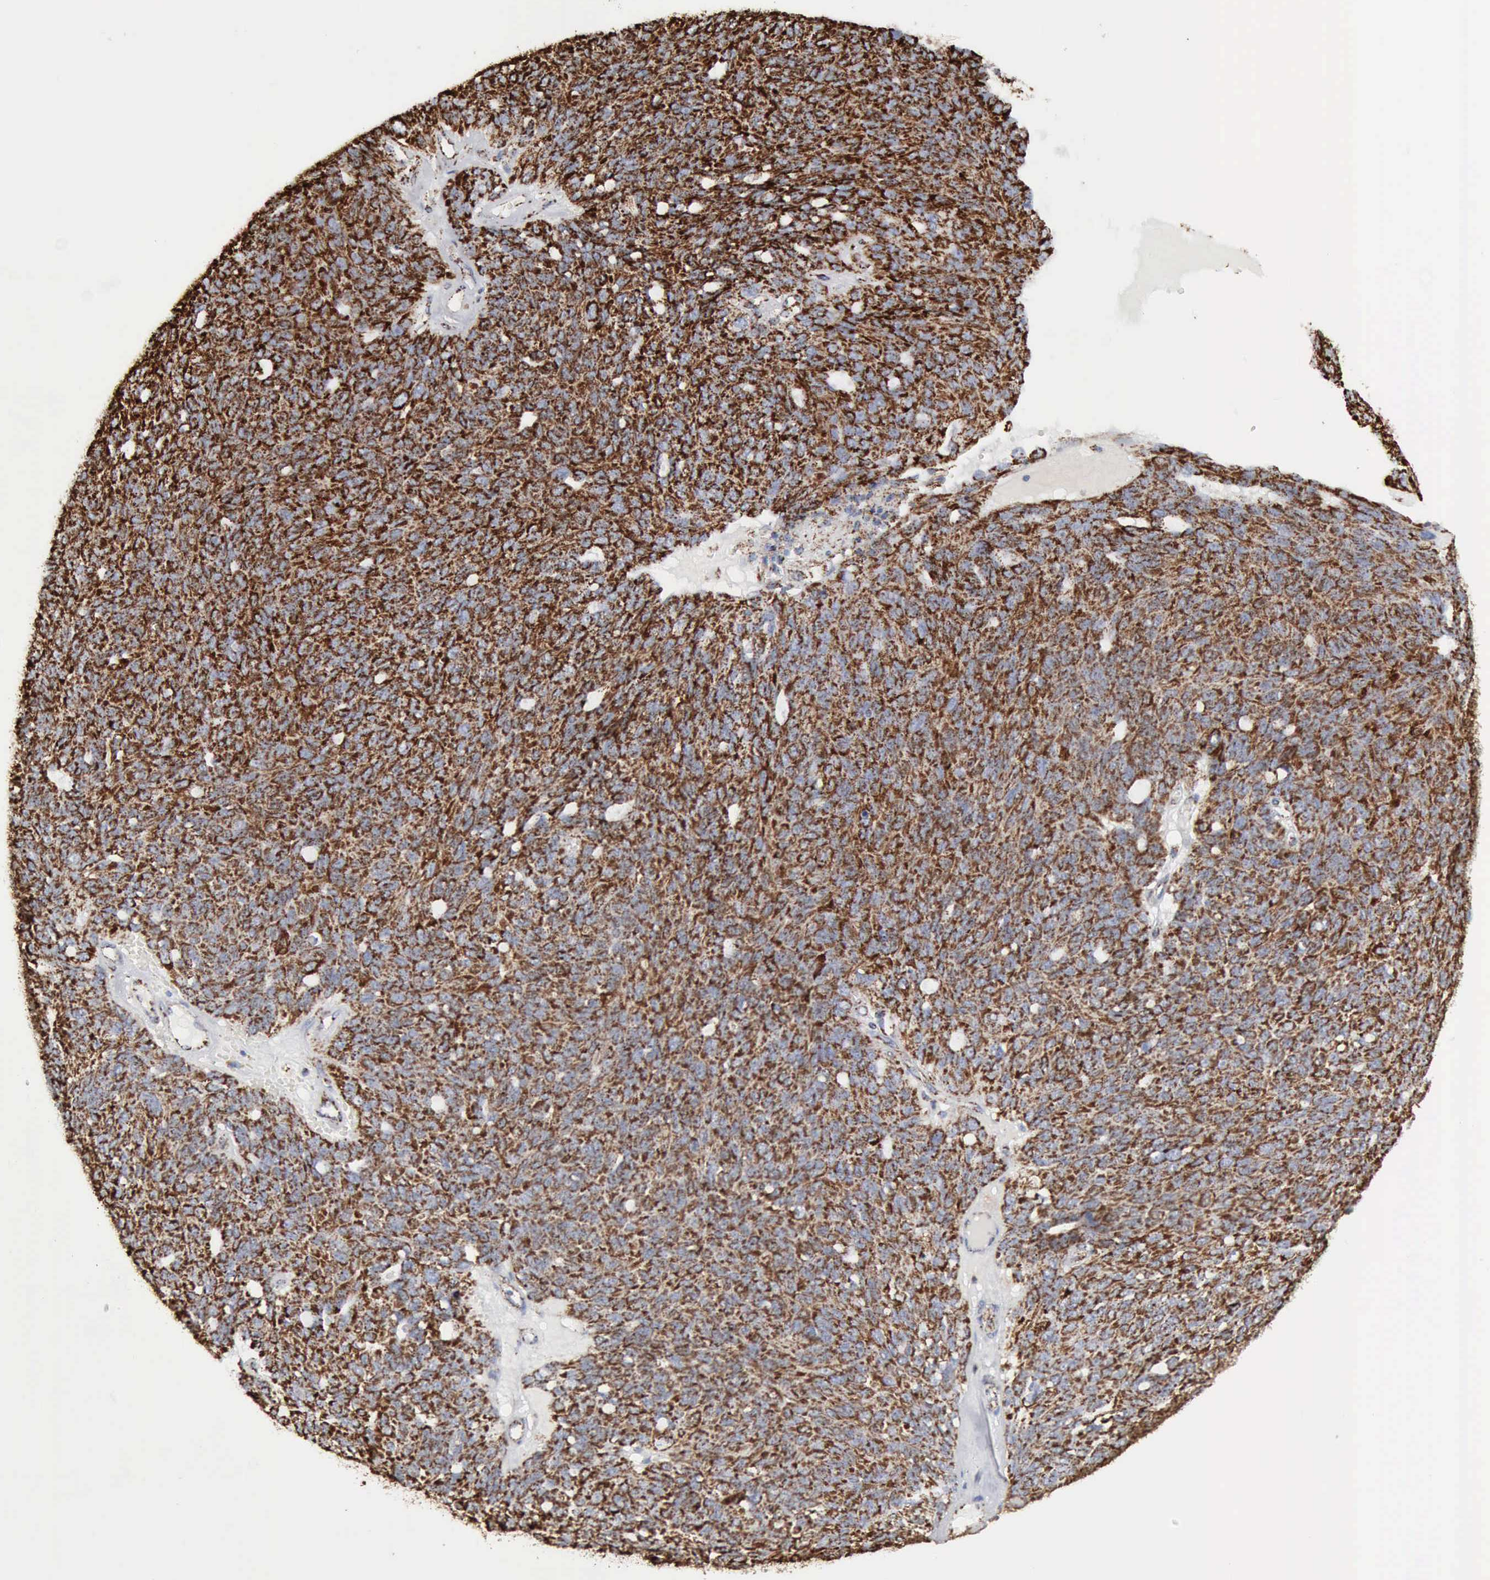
{"staining": {"intensity": "strong", "quantity": ">75%", "location": "cytoplasmic/membranous"}, "tissue": "ovarian cancer", "cell_type": "Tumor cells", "image_type": "cancer", "snomed": [{"axis": "morphology", "description": "Carcinoma, endometroid"}, {"axis": "topography", "description": "Ovary"}], "caption": "Protein expression analysis of human ovarian cancer reveals strong cytoplasmic/membranous expression in approximately >75% of tumor cells. Nuclei are stained in blue.", "gene": "ACO2", "patient": {"sex": "female", "age": 60}}